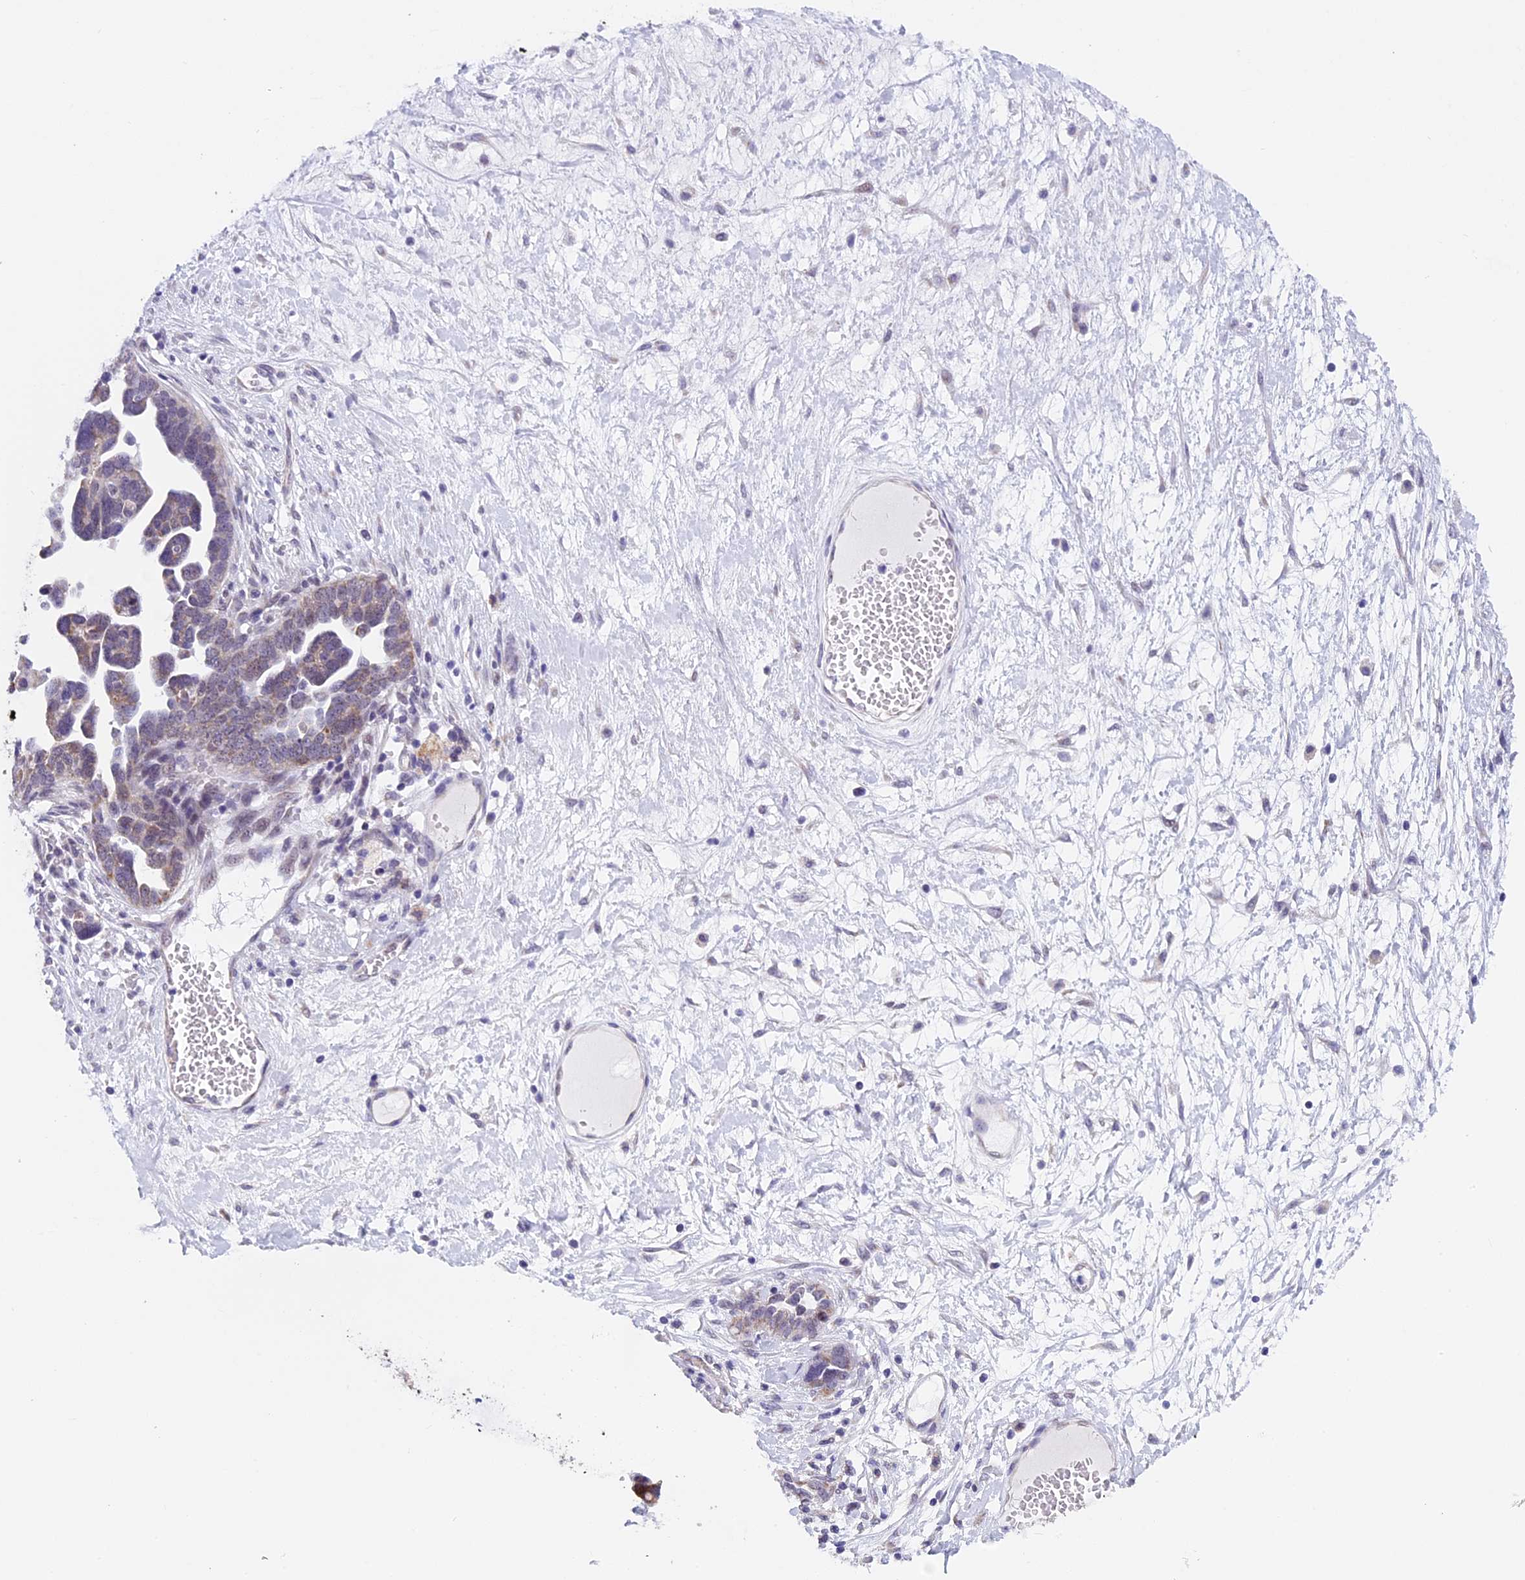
{"staining": {"intensity": "weak", "quantity": "25%-75%", "location": "cytoplasmic/membranous"}, "tissue": "ovarian cancer", "cell_type": "Tumor cells", "image_type": "cancer", "snomed": [{"axis": "morphology", "description": "Cystadenocarcinoma, serous, NOS"}, {"axis": "topography", "description": "Ovary"}], "caption": "Immunohistochemistry of human ovarian cancer displays low levels of weak cytoplasmic/membranous expression in approximately 25%-75% of tumor cells.", "gene": "ZNF317", "patient": {"sex": "female", "age": 54}}